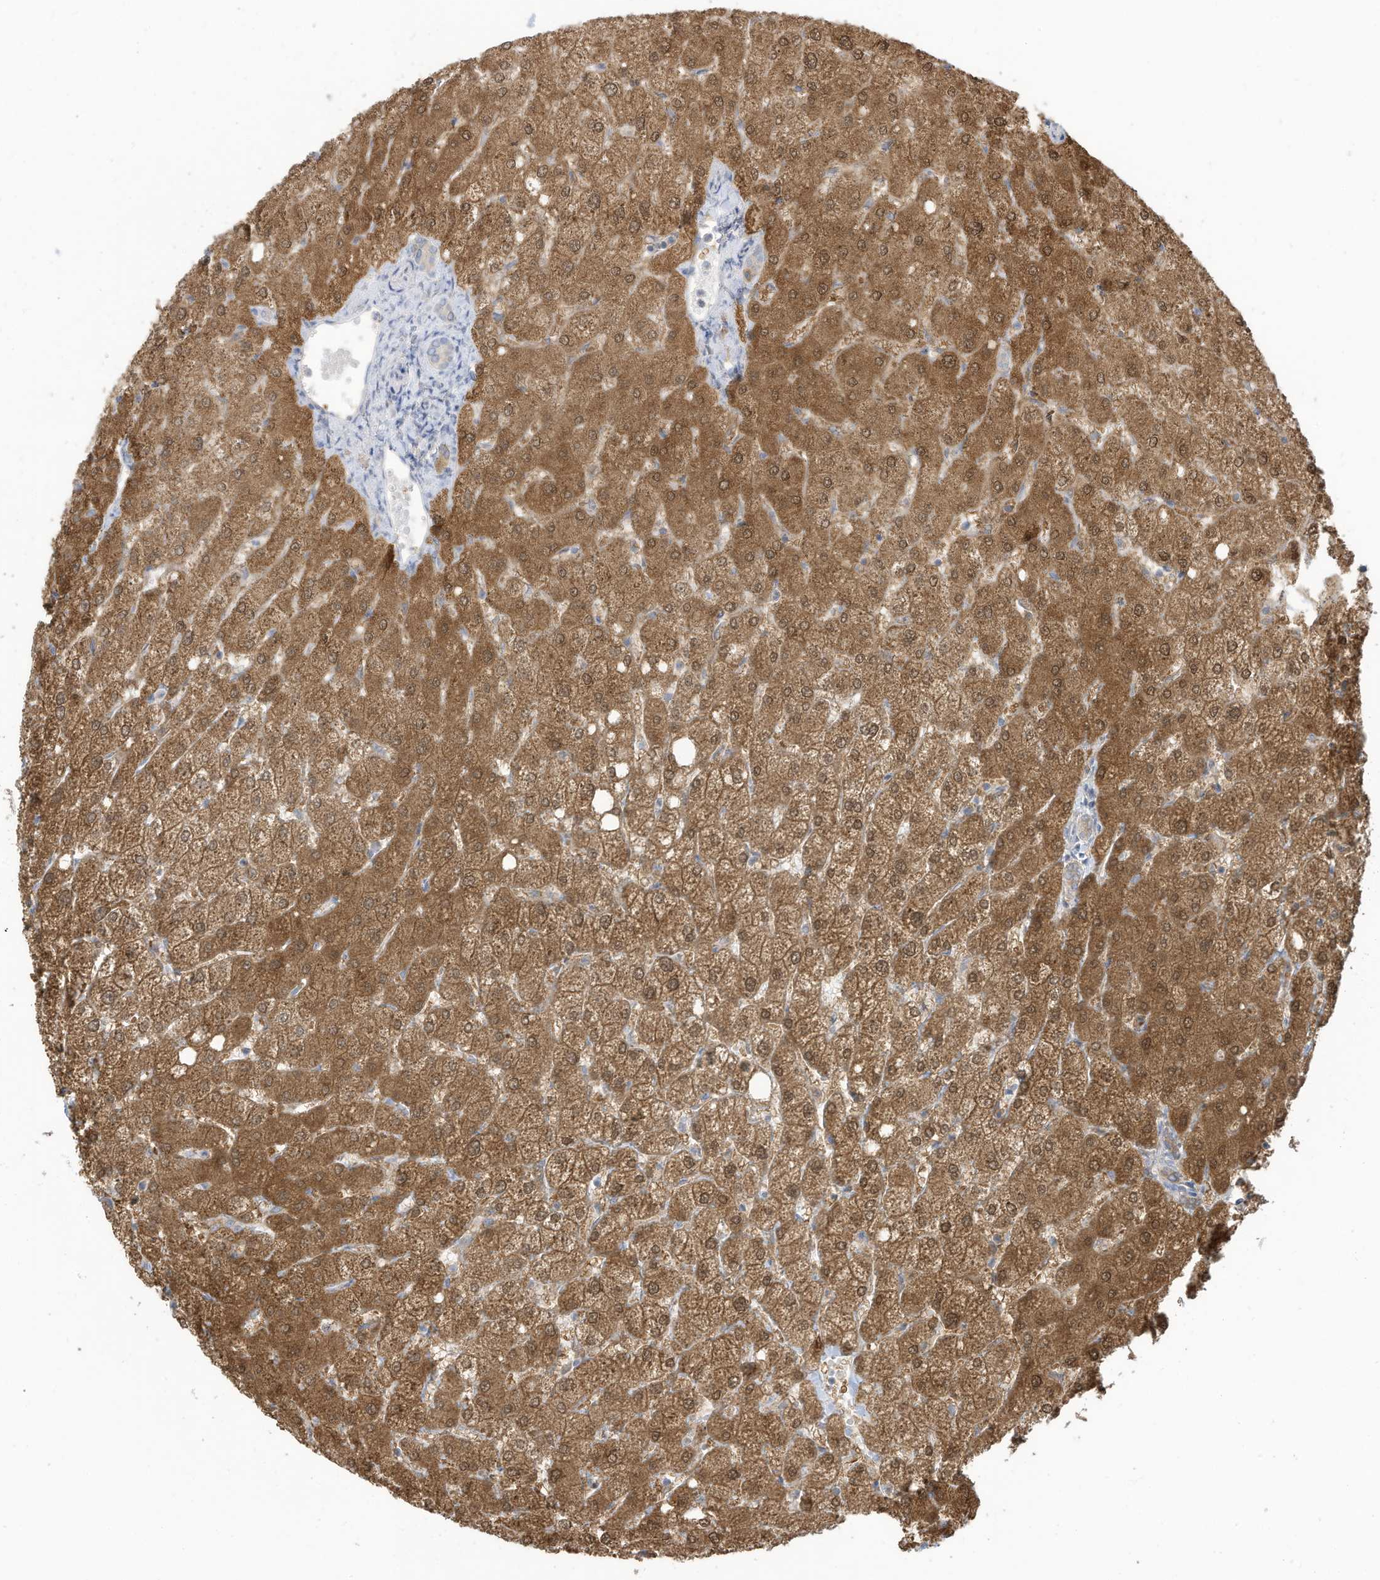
{"staining": {"intensity": "weak", "quantity": "<25%", "location": "cytoplasmic/membranous"}, "tissue": "liver", "cell_type": "Cholangiocytes", "image_type": "normal", "snomed": [{"axis": "morphology", "description": "Normal tissue, NOS"}, {"axis": "topography", "description": "Liver"}], "caption": "Immunohistochemistry (IHC) photomicrograph of unremarkable liver: human liver stained with DAB (3,3'-diaminobenzidine) shows no significant protein expression in cholangiocytes. Brightfield microscopy of immunohistochemistry stained with DAB (3,3'-diaminobenzidine) (brown) and hematoxylin (blue), captured at high magnification.", "gene": "LRRN2", "patient": {"sex": "female", "age": 54}}